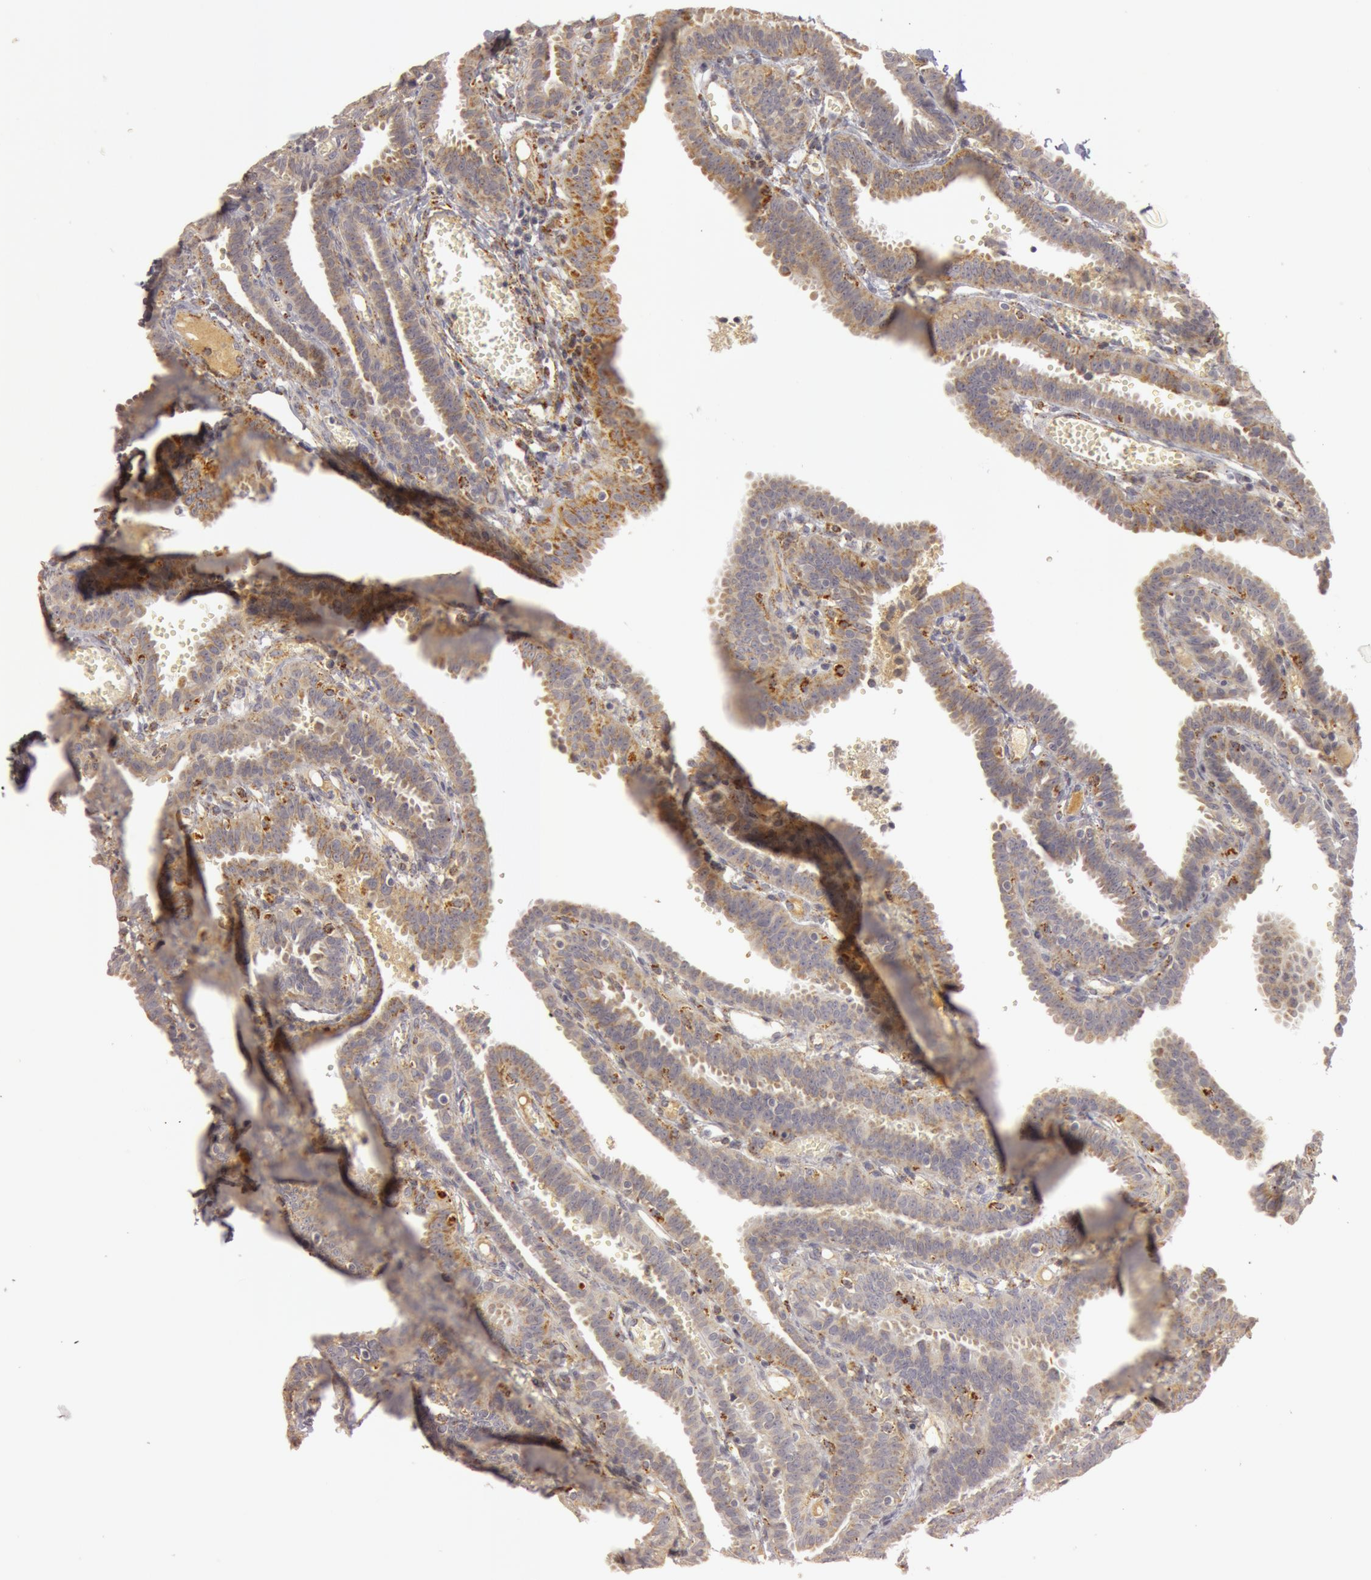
{"staining": {"intensity": "weak", "quantity": ">75%", "location": "cytoplasmic/membranous"}, "tissue": "fallopian tube", "cell_type": "Glandular cells", "image_type": "normal", "snomed": [{"axis": "morphology", "description": "Normal tissue, NOS"}, {"axis": "topography", "description": "Fallopian tube"}], "caption": "Unremarkable fallopian tube displays weak cytoplasmic/membranous expression in about >75% of glandular cells, visualized by immunohistochemistry. (DAB IHC, brown staining for protein, blue staining for nuclei).", "gene": "C7", "patient": {"sex": "female", "age": 29}}